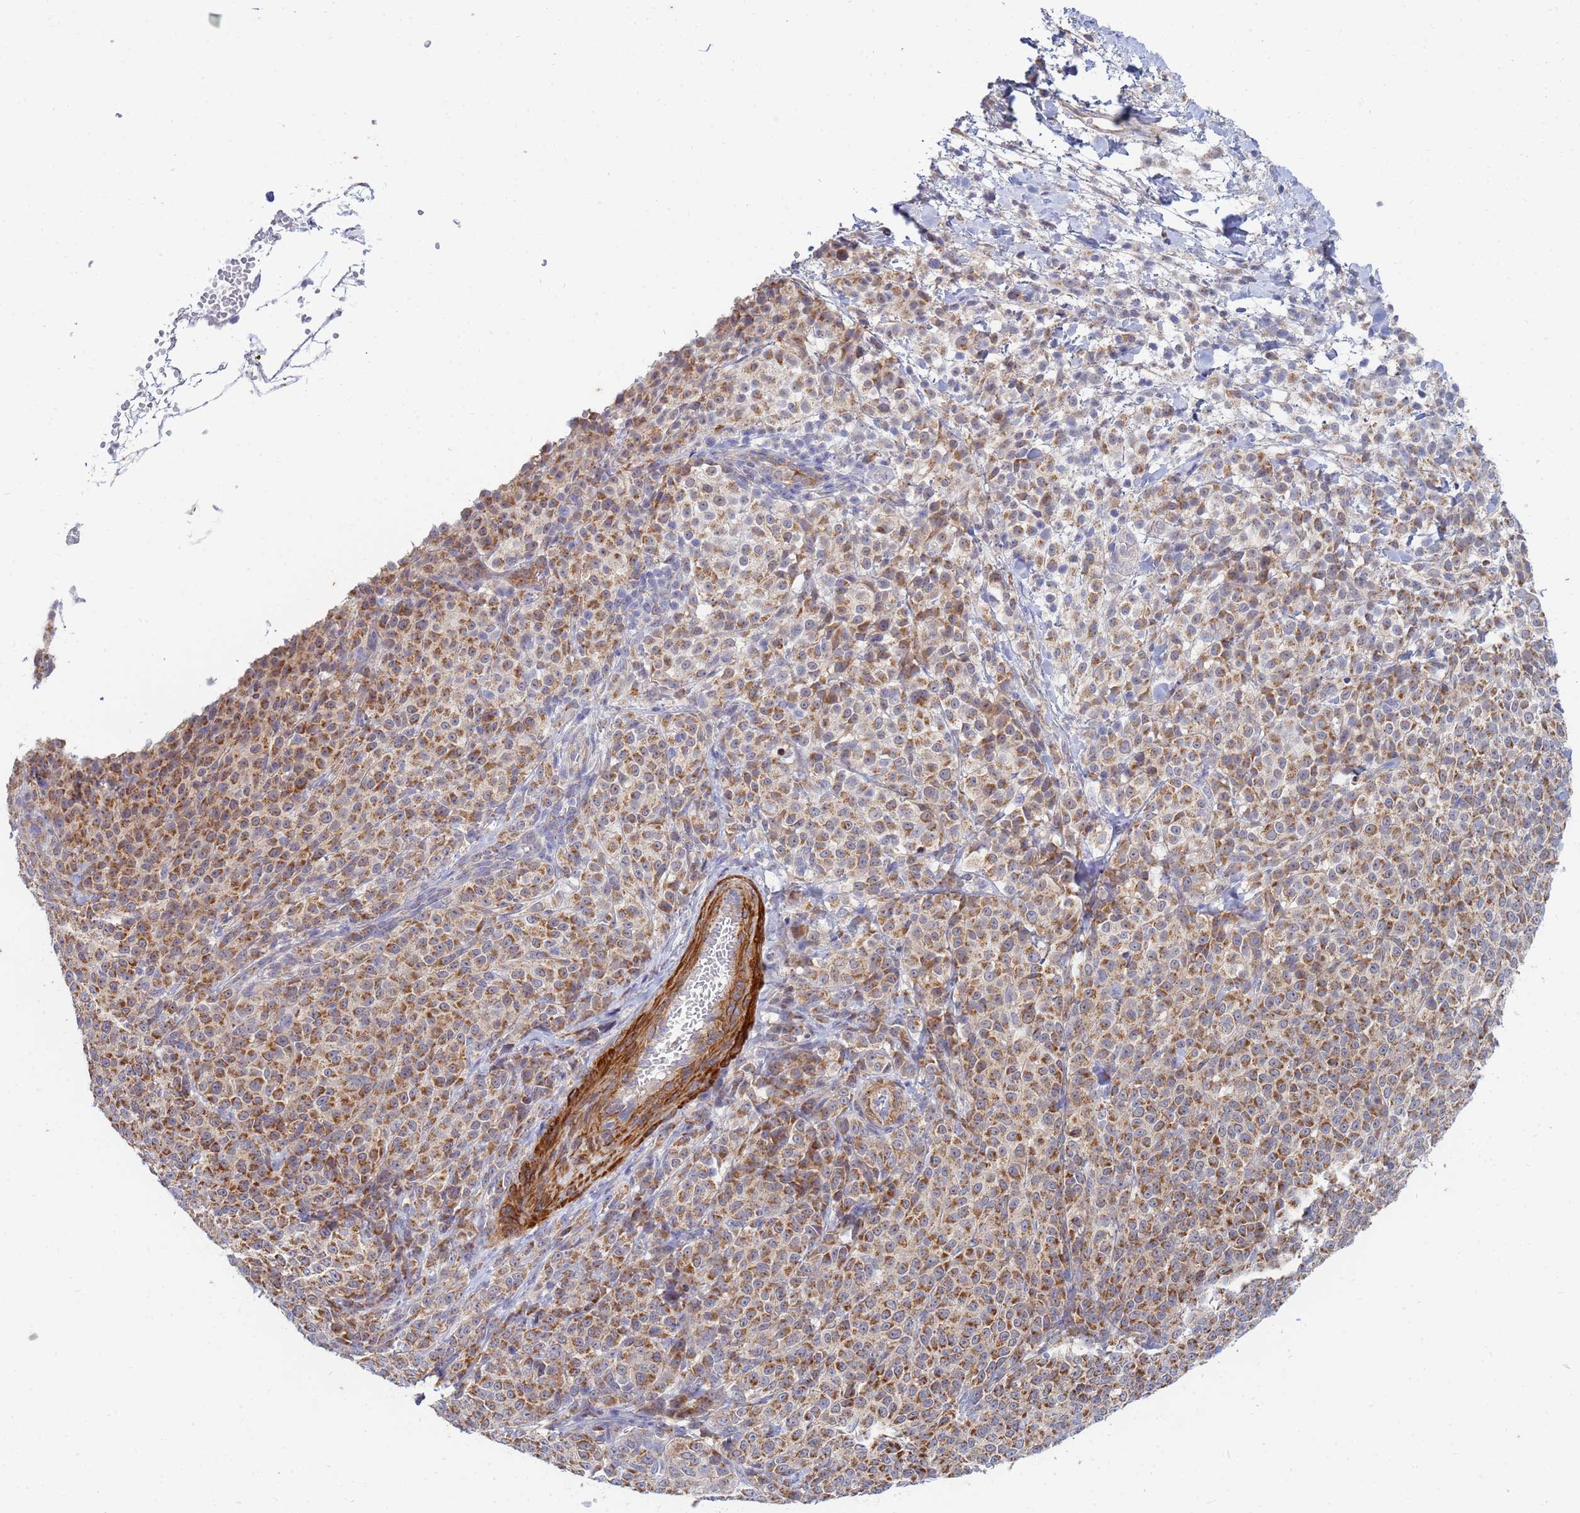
{"staining": {"intensity": "moderate", "quantity": ">75%", "location": "cytoplasmic/membranous"}, "tissue": "melanoma", "cell_type": "Tumor cells", "image_type": "cancer", "snomed": [{"axis": "morphology", "description": "Normal tissue, NOS"}, {"axis": "morphology", "description": "Malignant melanoma, NOS"}, {"axis": "topography", "description": "Skin"}], "caption": "Brown immunohistochemical staining in malignant melanoma shows moderate cytoplasmic/membranous staining in about >75% of tumor cells.", "gene": "SDR39U1", "patient": {"sex": "female", "age": 34}}